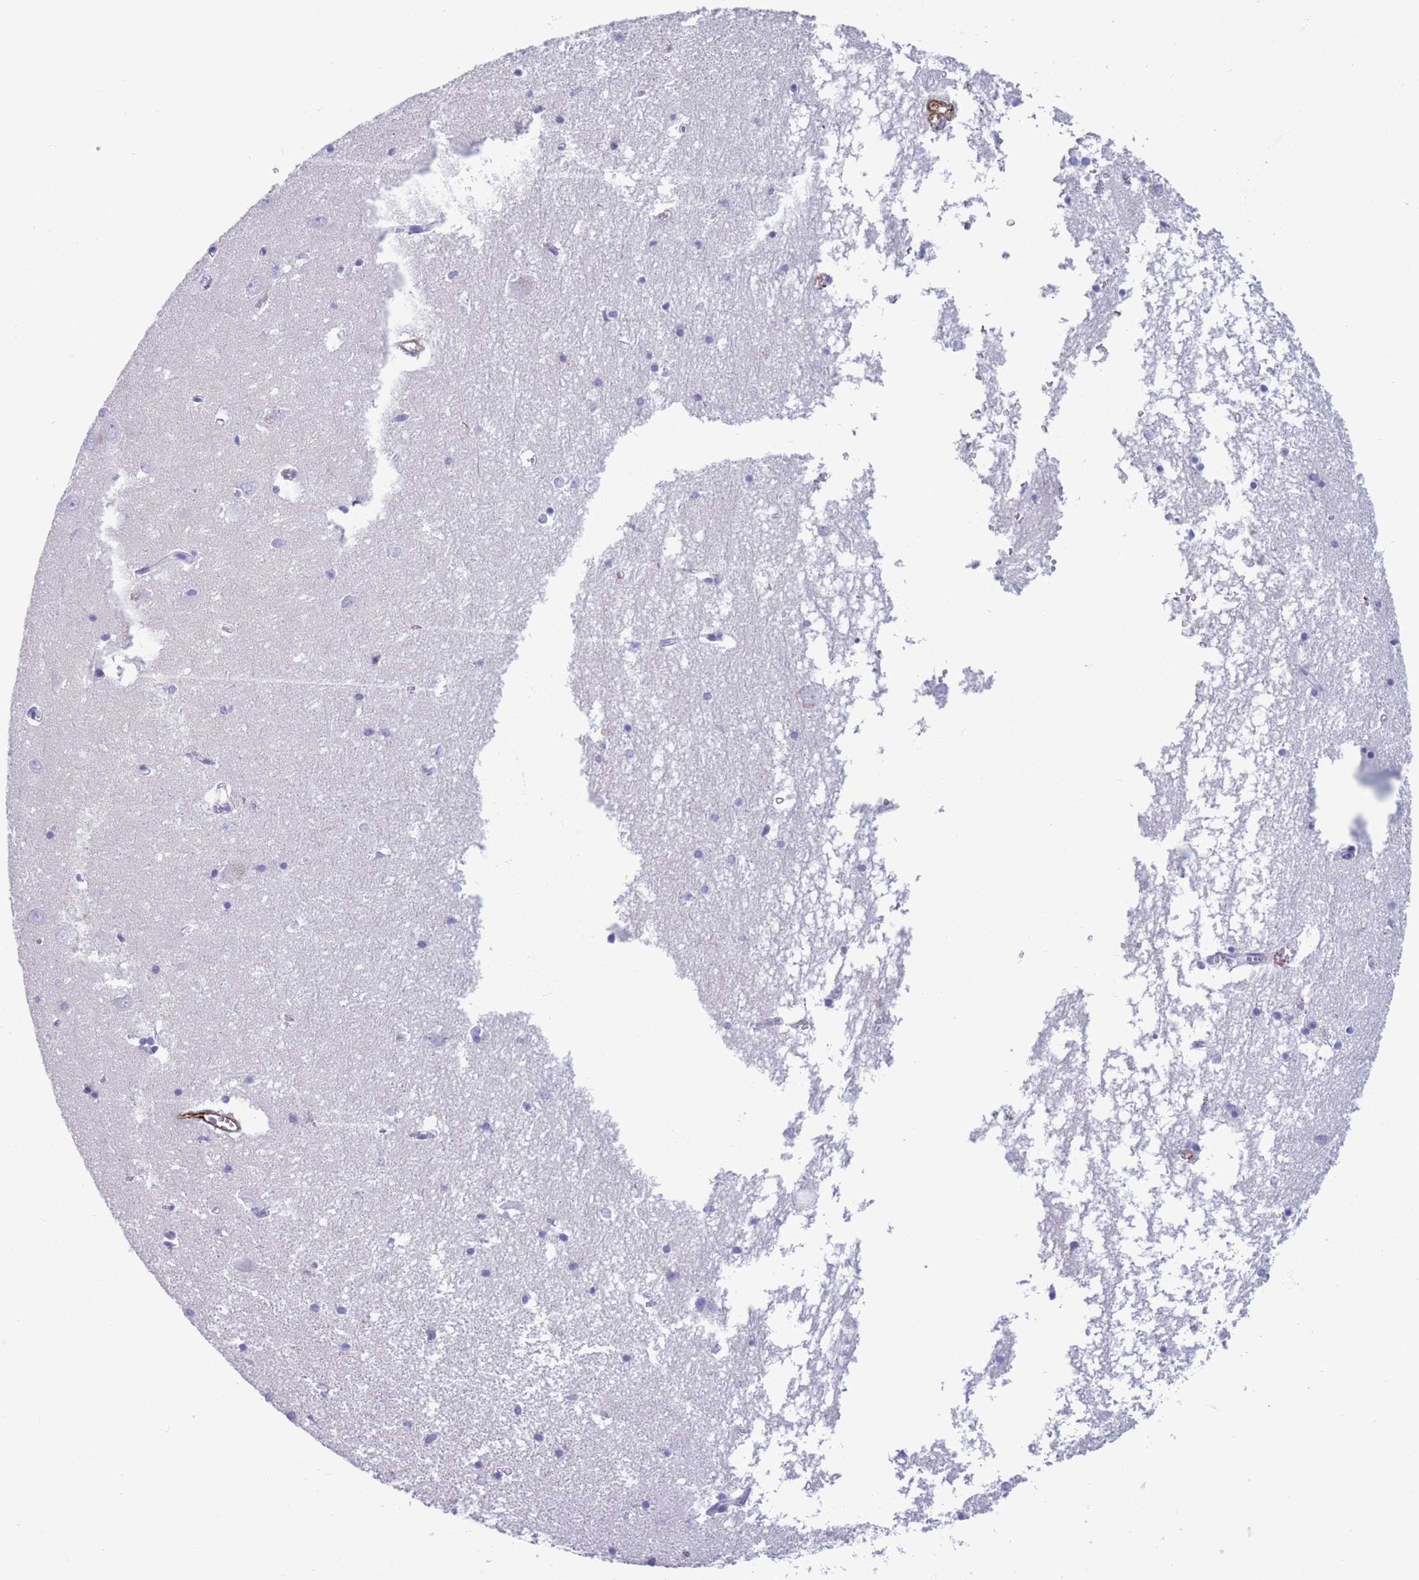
{"staining": {"intensity": "negative", "quantity": "none", "location": "none"}, "tissue": "hippocampus", "cell_type": "Glial cells", "image_type": "normal", "snomed": [{"axis": "morphology", "description": "Normal tissue, NOS"}, {"axis": "topography", "description": "Hippocampus"}], "caption": "A micrograph of hippocampus stained for a protein shows no brown staining in glial cells. Nuclei are stained in blue.", "gene": "DPYD", "patient": {"sex": "male", "age": 70}}